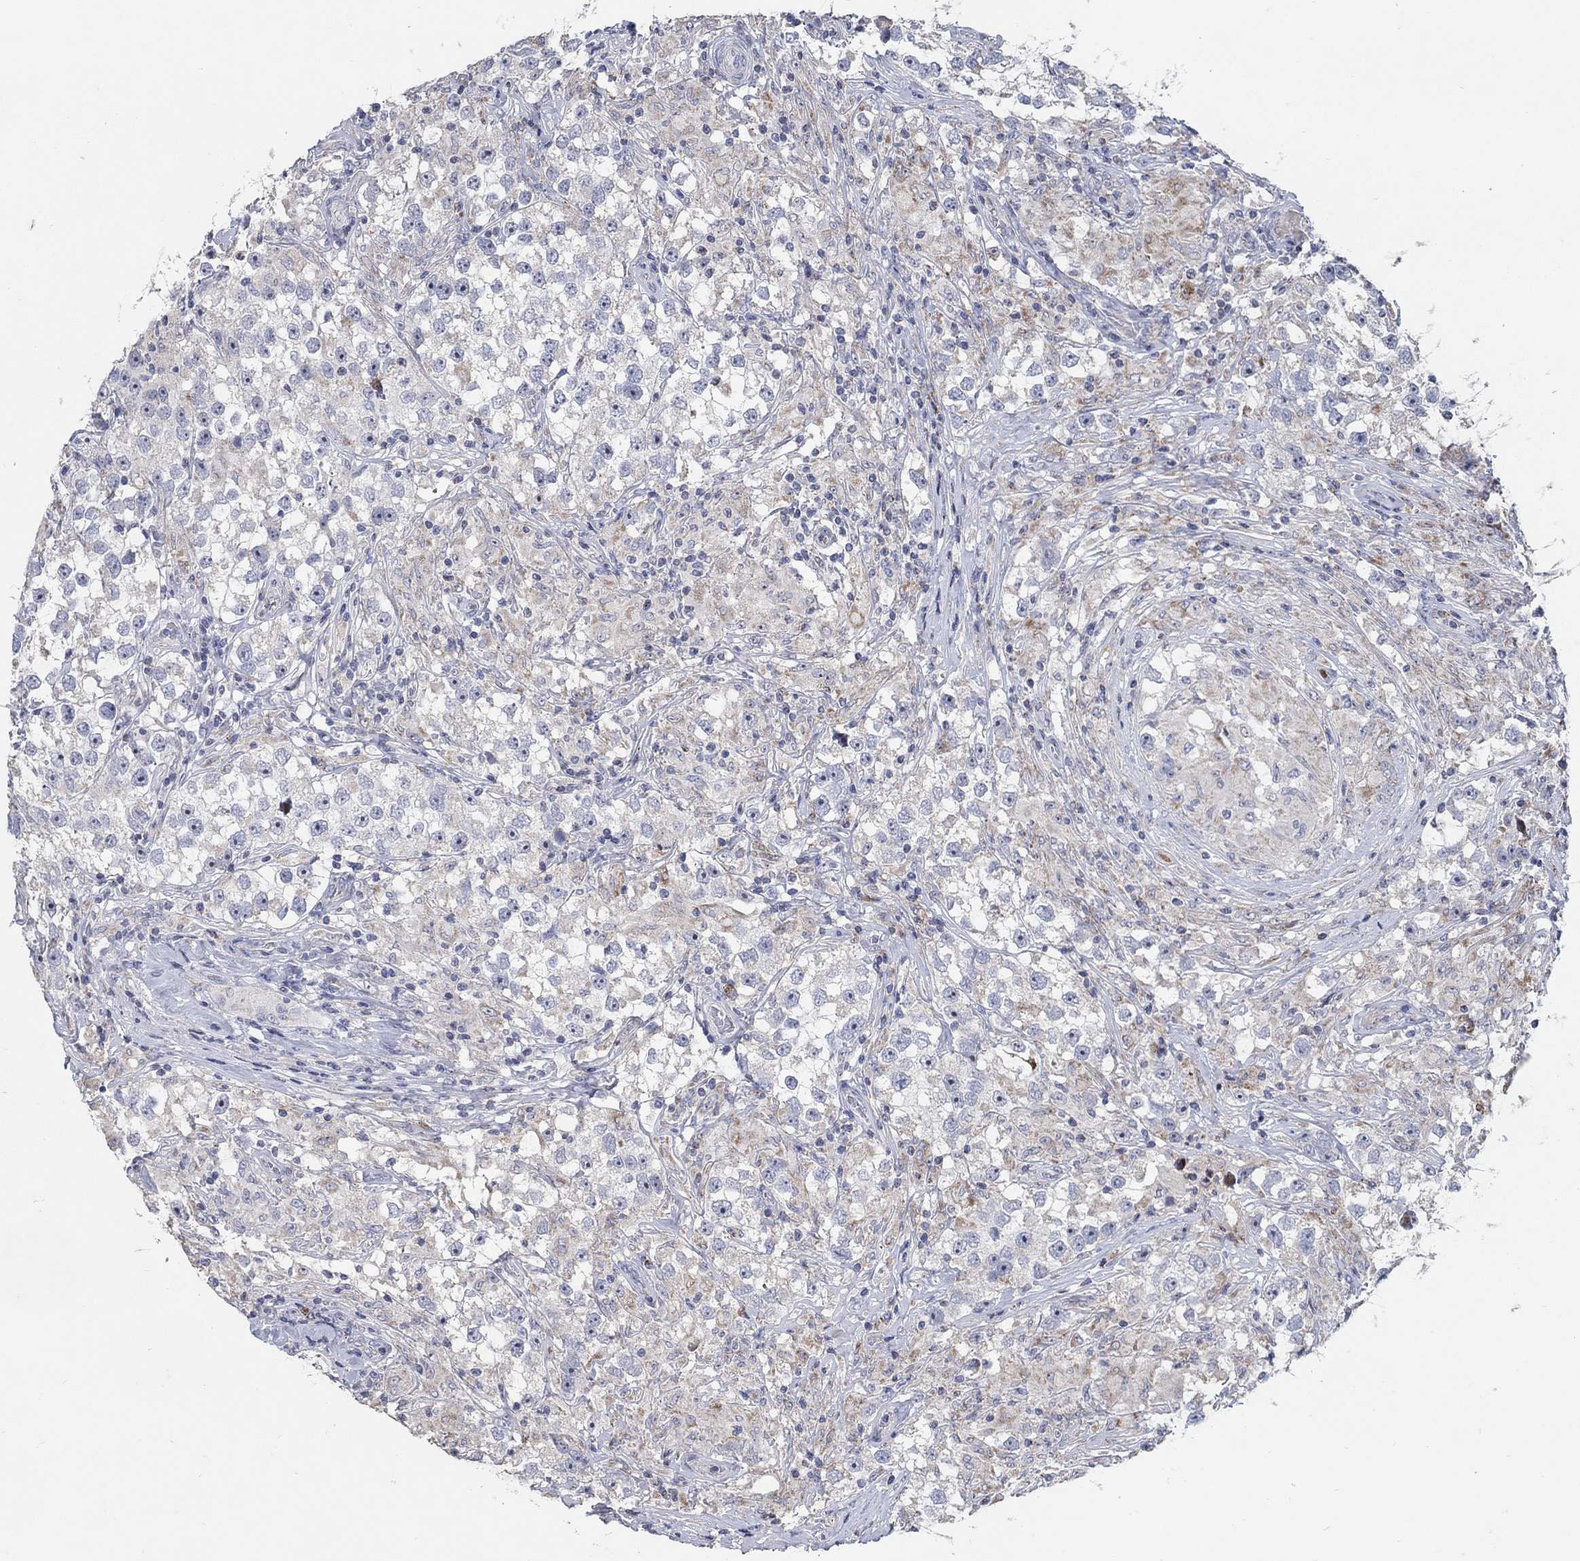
{"staining": {"intensity": "weak", "quantity": "25%-75%", "location": "cytoplasmic/membranous"}, "tissue": "testis cancer", "cell_type": "Tumor cells", "image_type": "cancer", "snomed": [{"axis": "morphology", "description": "Seminoma, NOS"}, {"axis": "topography", "description": "Testis"}], "caption": "Testis cancer stained with a brown dye exhibits weak cytoplasmic/membranous positive staining in approximately 25%-75% of tumor cells.", "gene": "HMX2", "patient": {"sex": "male", "age": 46}}